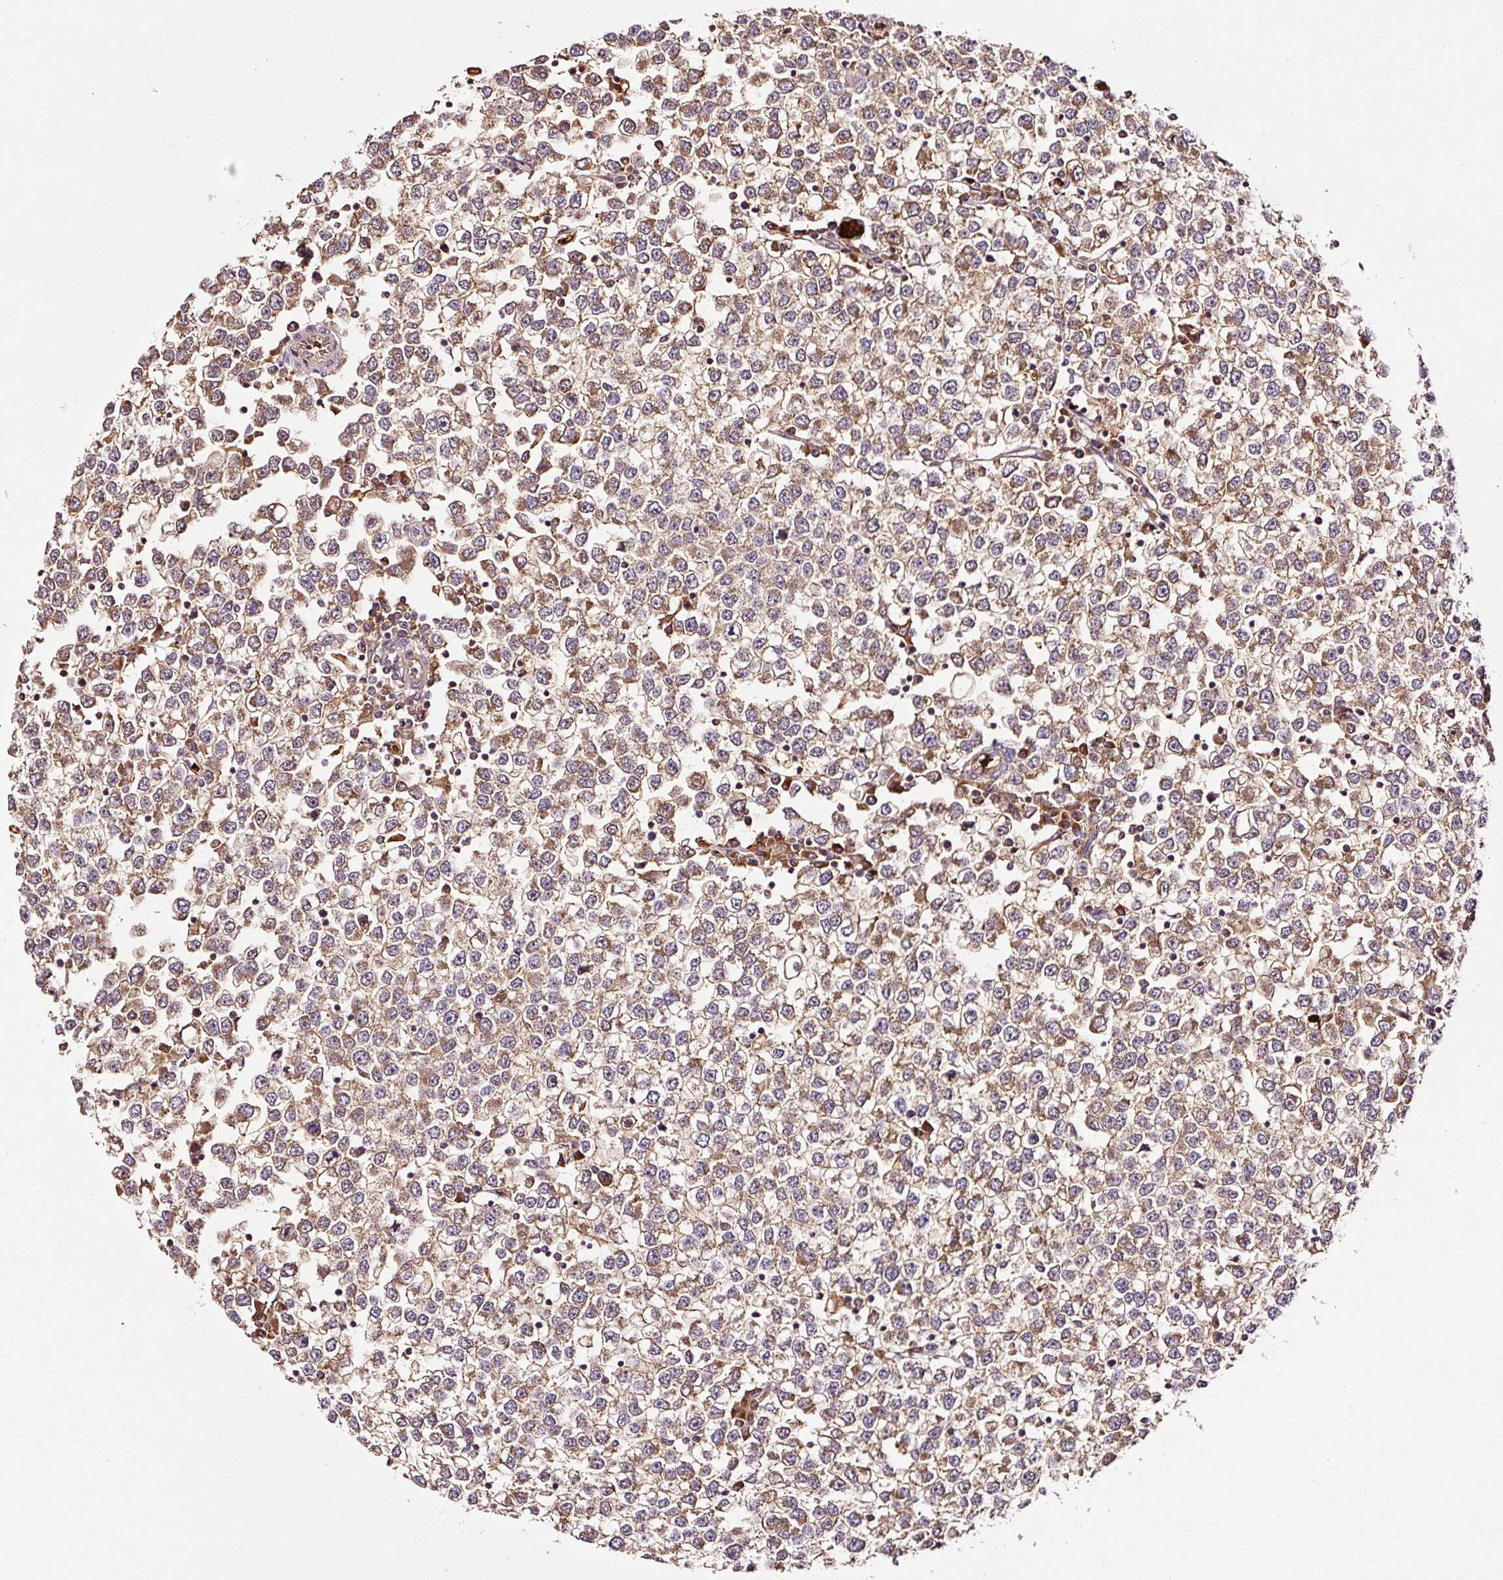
{"staining": {"intensity": "weak", "quantity": ">75%", "location": "cytoplasmic/membranous"}, "tissue": "testis cancer", "cell_type": "Tumor cells", "image_type": "cancer", "snomed": [{"axis": "morphology", "description": "Seminoma, NOS"}, {"axis": "topography", "description": "Testis"}], "caption": "IHC (DAB (3,3'-diaminobenzidine)) staining of testis cancer shows weak cytoplasmic/membranous protein expression in approximately >75% of tumor cells. The protein is shown in brown color, while the nuclei are stained blue.", "gene": "PGLYRP2", "patient": {"sex": "male", "age": 65}}